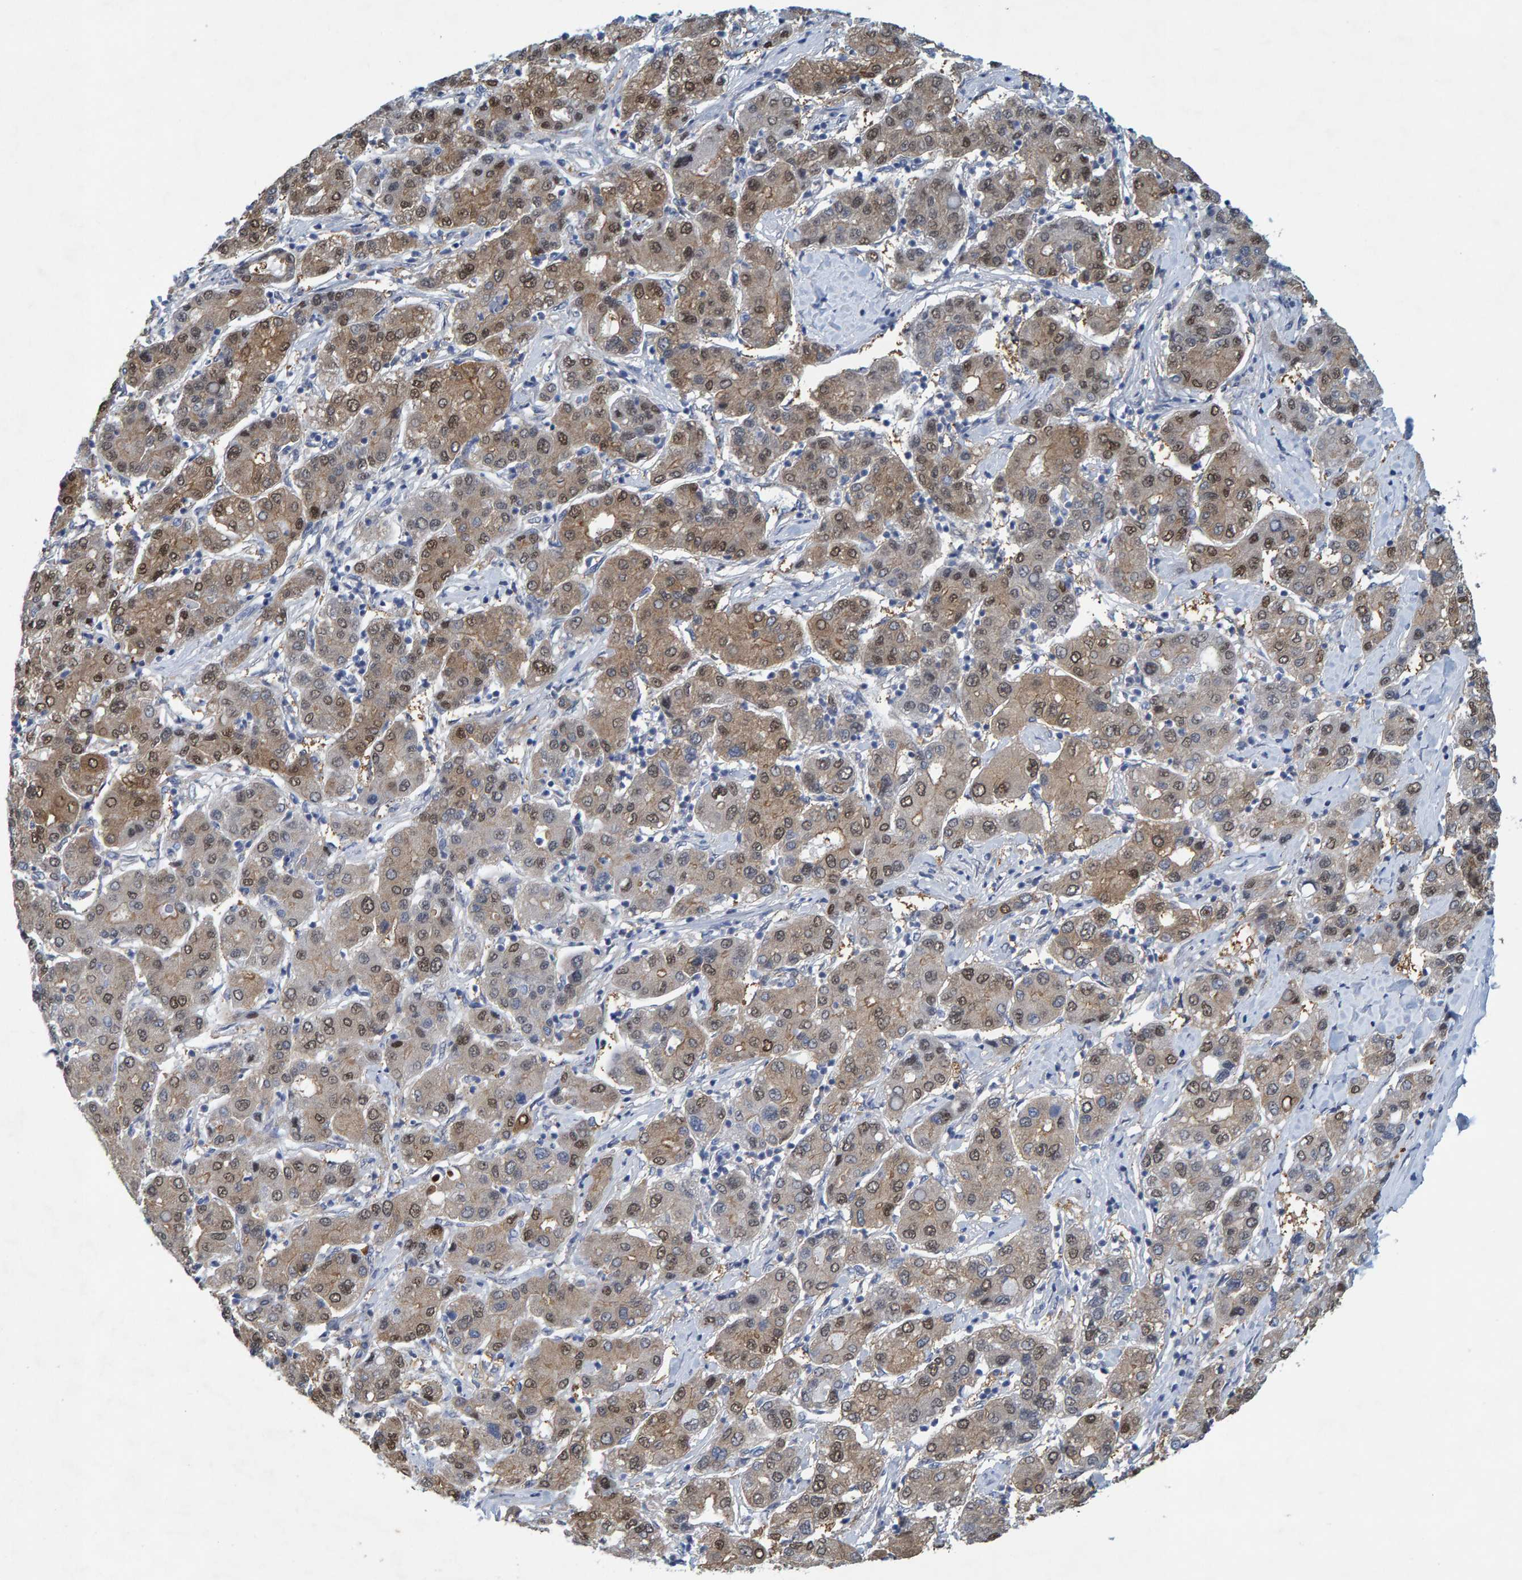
{"staining": {"intensity": "moderate", "quantity": ">75%", "location": "cytoplasmic/membranous,nuclear"}, "tissue": "liver cancer", "cell_type": "Tumor cells", "image_type": "cancer", "snomed": [{"axis": "morphology", "description": "Carcinoma, Hepatocellular, NOS"}, {"axis": "topography", "description": "Liver"}], "caption": "Protein staining by IHC displays moderate cytoplasmic/membranous and nuclear staining in approximately >75% of tumor cells in liver hepatocellular carcinoma.", "gene": "ALAD", "patient": {"sex": "male", "age": 65}}